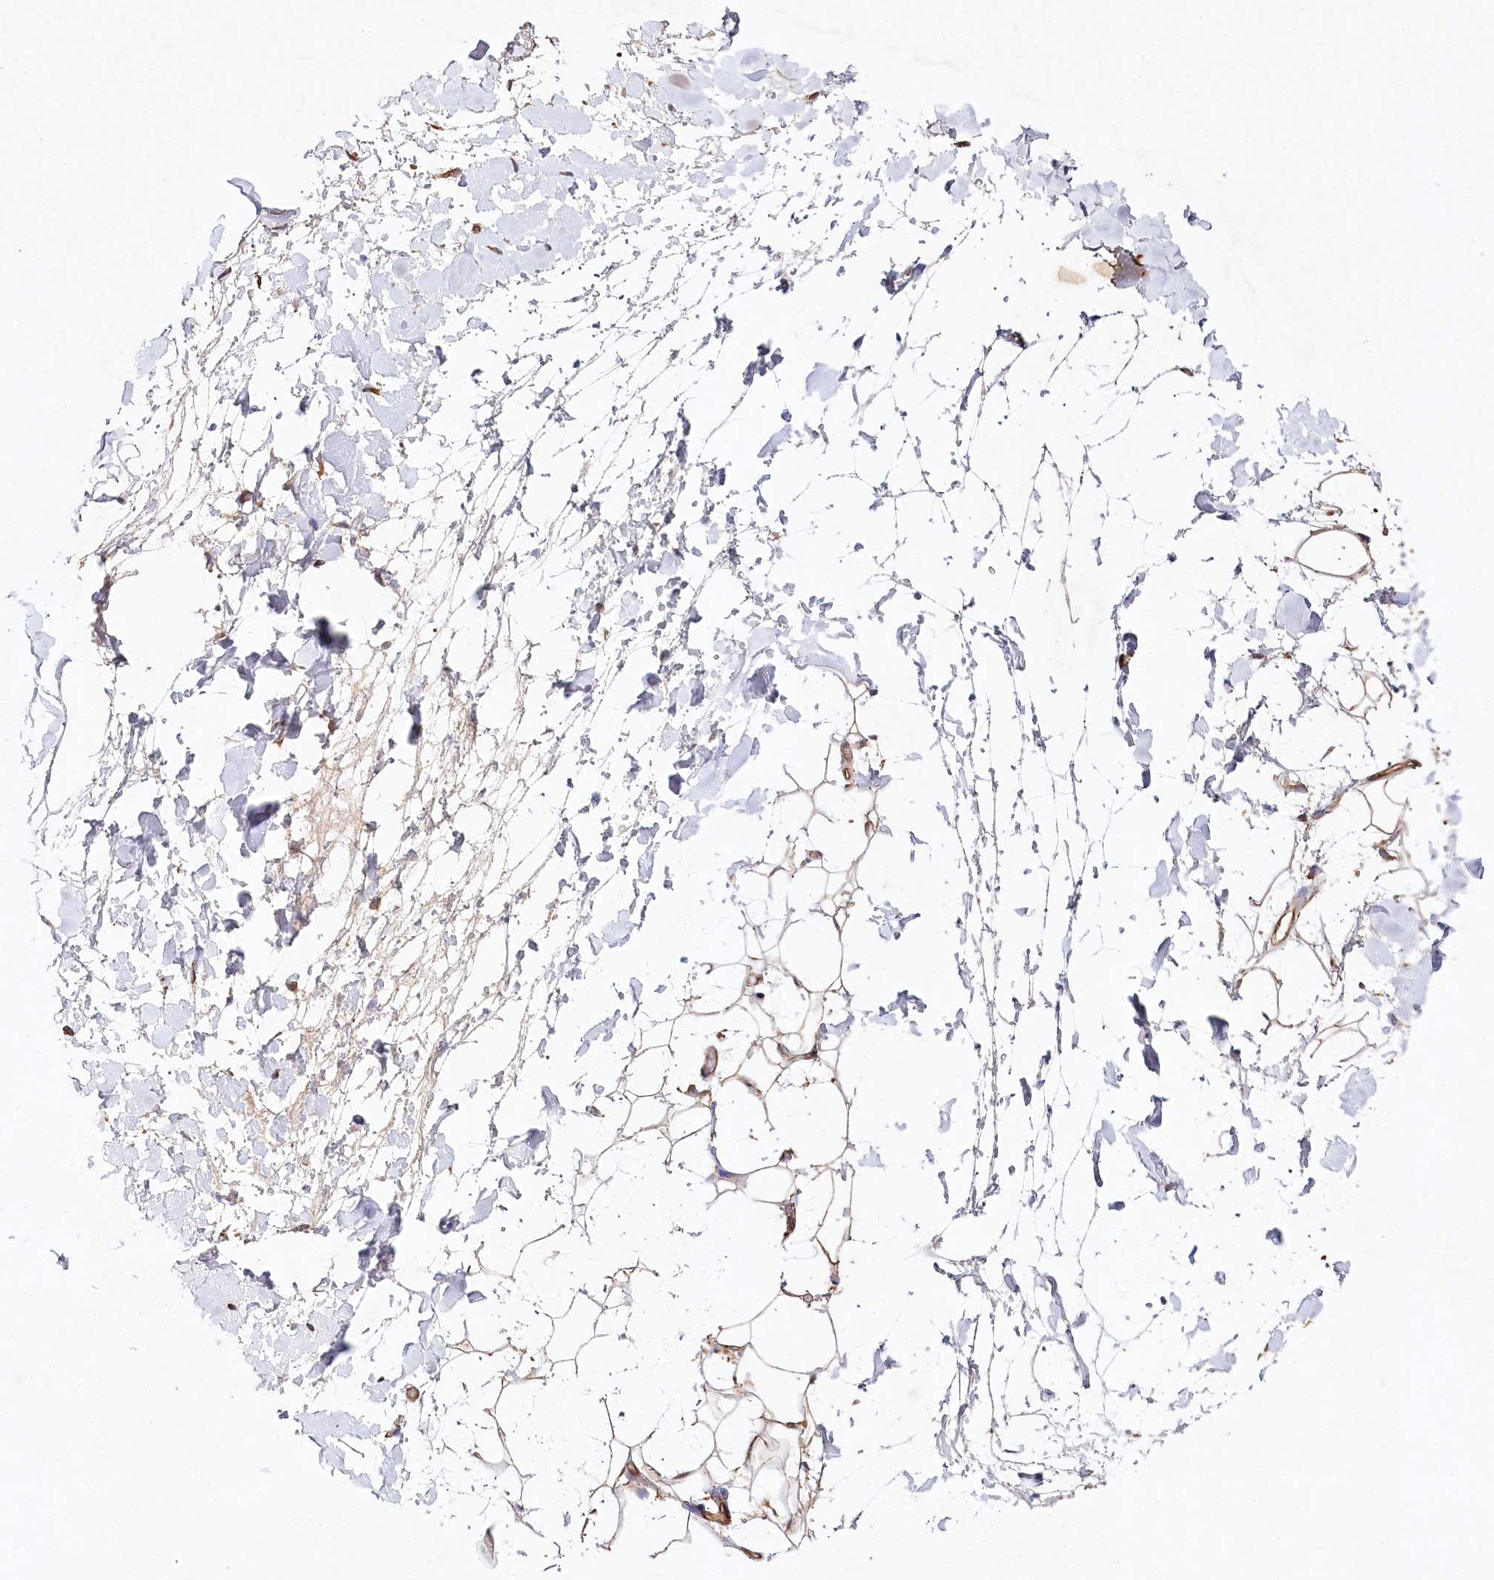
{"staining": {"intensity": "moderate", "quantity": "25%-75%", "location": "cytoplasmic/membranous"}, "tissue": "adipose tissue", "cell_type": "Adipocytes", "image_type": "normal", "snomed": [{"axis": "morphology", "description": "Normal tissue, NOS"}, {"axis": "topography", "description": "Breast"}], "caption": "A brown stain highlights moderate cytoplasmic/membranous staining of a protein in adipocytes of unremarkable human adipose tissue.", "gene": "RBP5", "patient": {"sex": "female", "age": 26}}